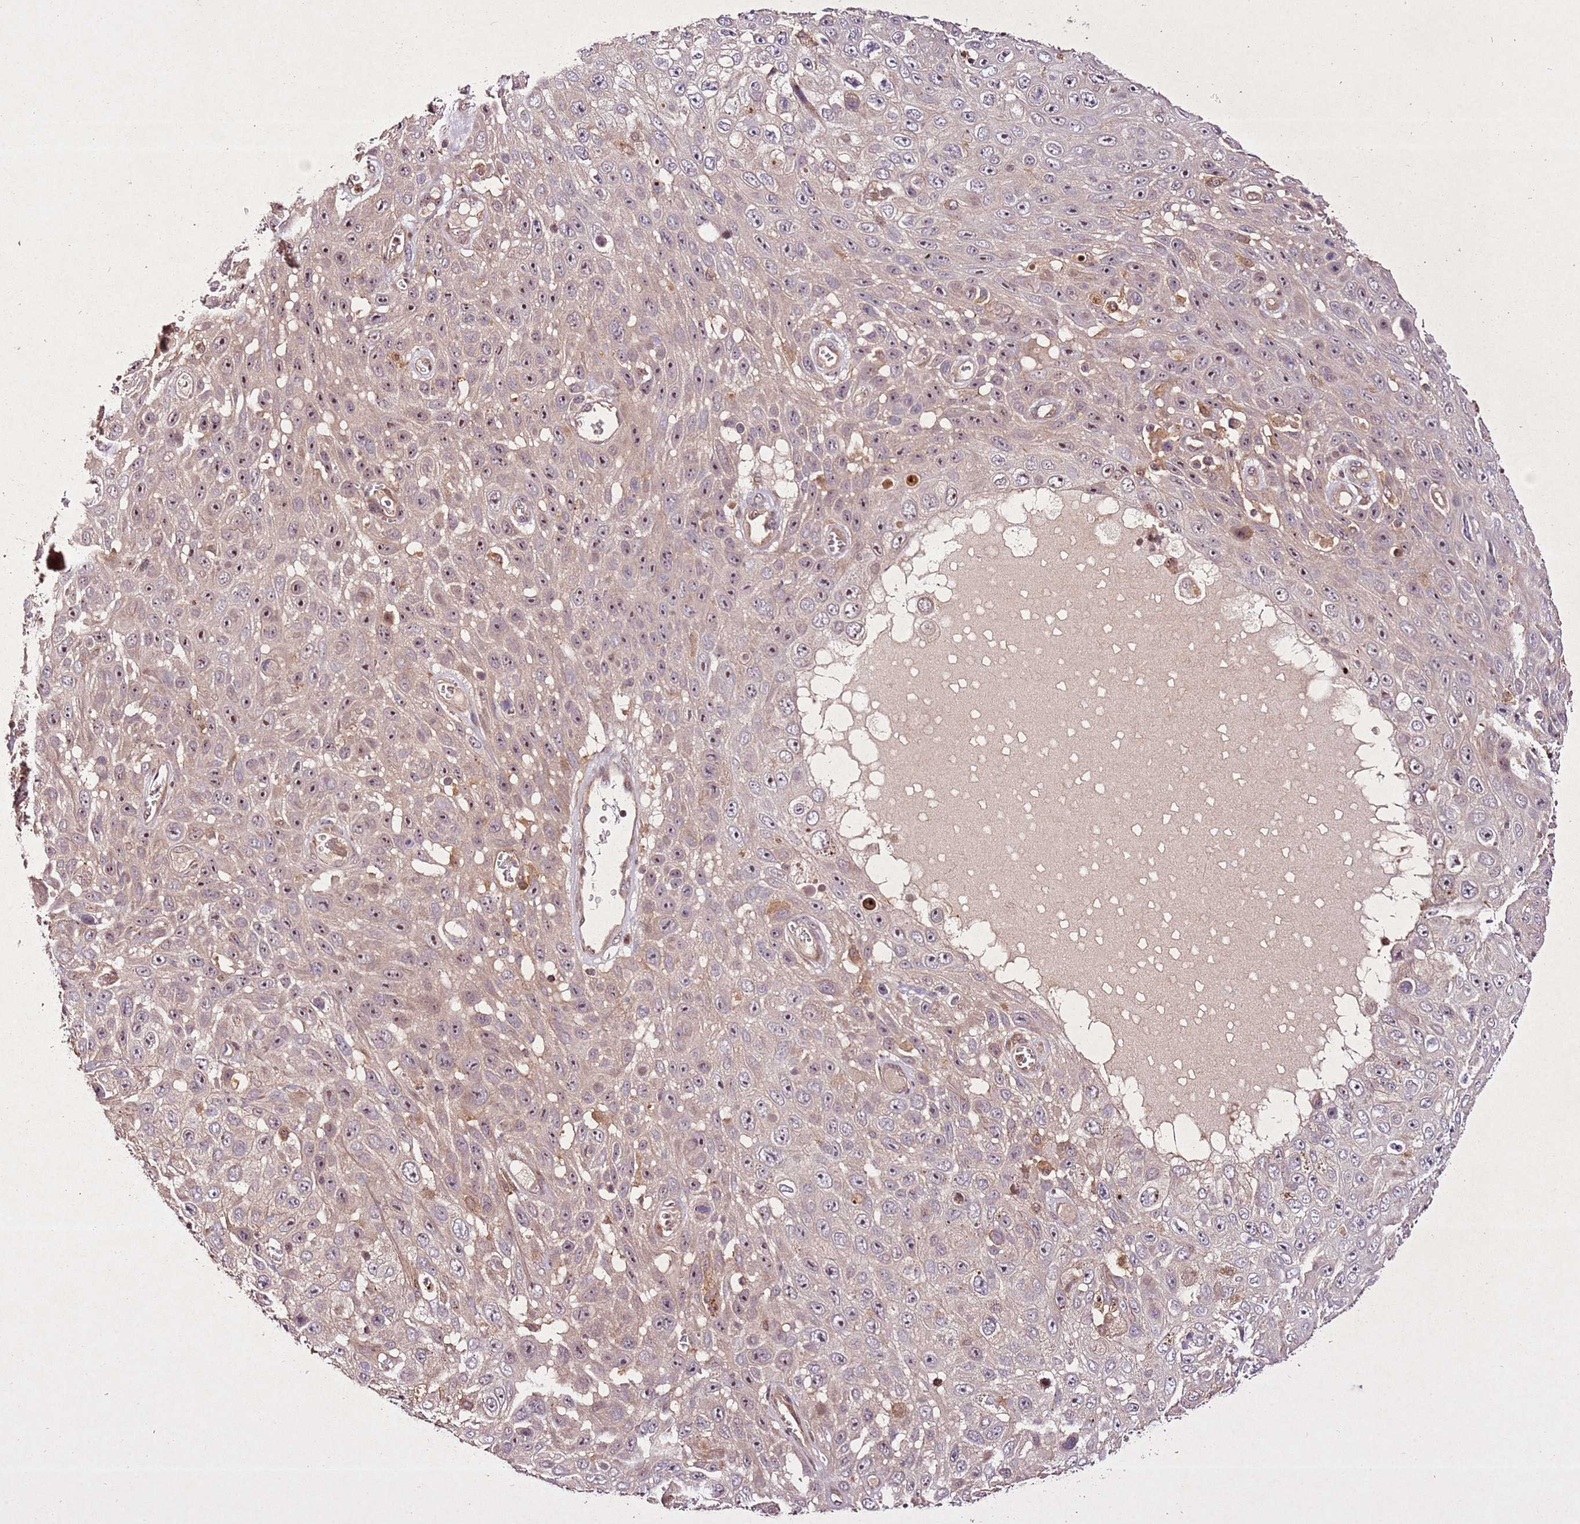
{"staining": {"intensity": "moderate", "quantity": "25%-75%", "location": "nuclear"}, "tissue": "skin cancer", "cell_type": "Tumor cells", "image_type": "cancer", "snomed": [{"axis": "morphology", "description": "Squamous cell carcinoma, NOS"}, {"axis": "topography", "description": "Skin"}], "caption": "The histopathology image shows a brown stain indicating the presence of a protein in the nuclear of tumor cells in skin squamous cell carcinoma.", "gene": "PTMA", "patient": {"sex": "male", "age": 82}}